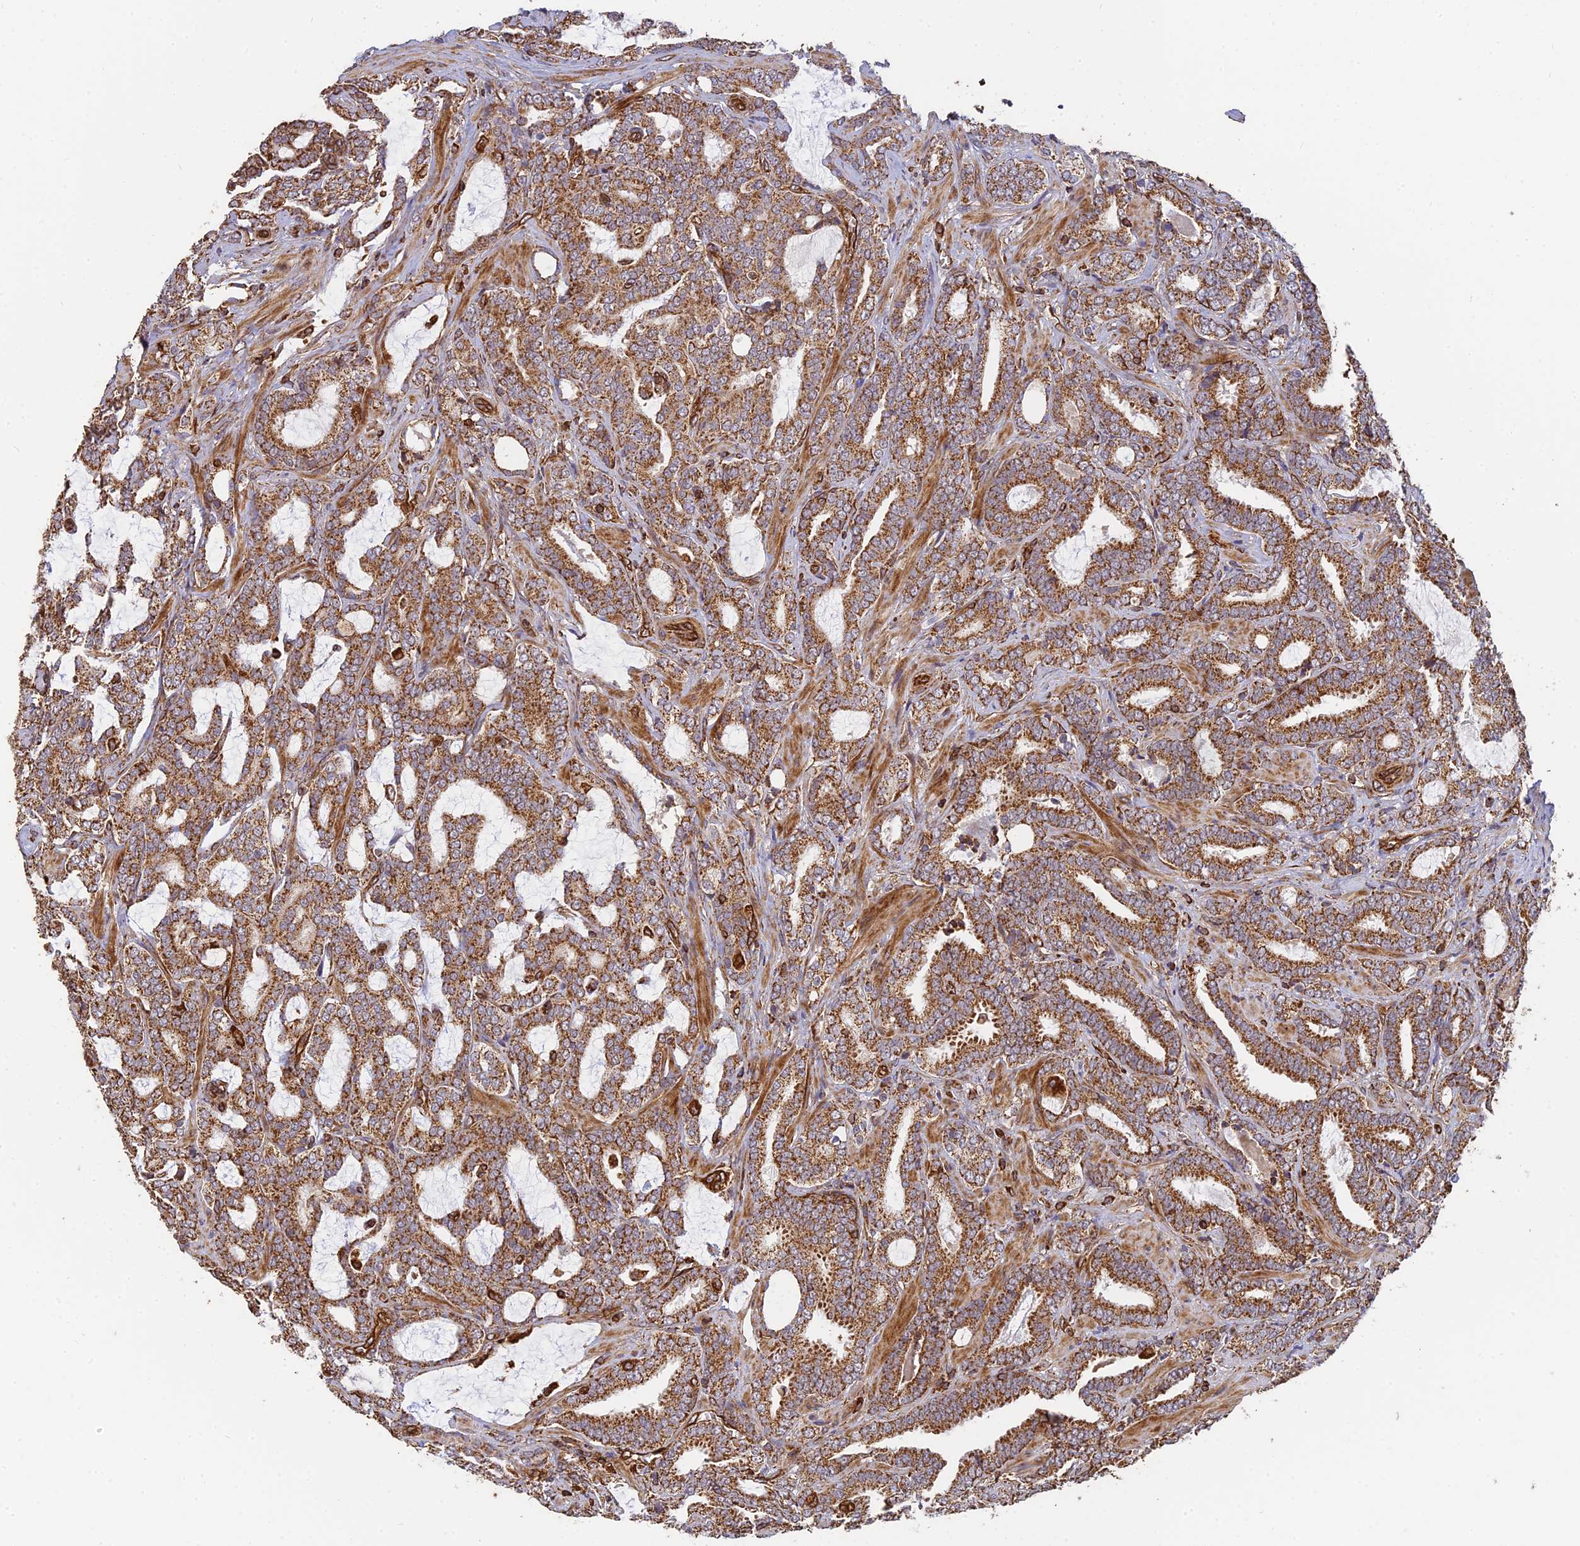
{"staining": {"intensity": "moderate", "quantity": ">75%", "location": "cytoplasmic/membranous"}, "tissue": "prostate cancer", "cell_type": "Tumor cells", "image_type": "cancer", "snomed": [{"axis": "morphology", "description": "Adenocarcinoma, High grade"}, {"axis": "topography", "description": "Prostate and seminal vesicle, NOS"}], "caption": "A micrograph of prostate adenocarcinoma (high-grade) stained for a protein shows moderate cytoplasmic/membranous brown staining in tumor cells.", "gene": "DSTYK", "patient": {"sex": "male", "age": 67}}